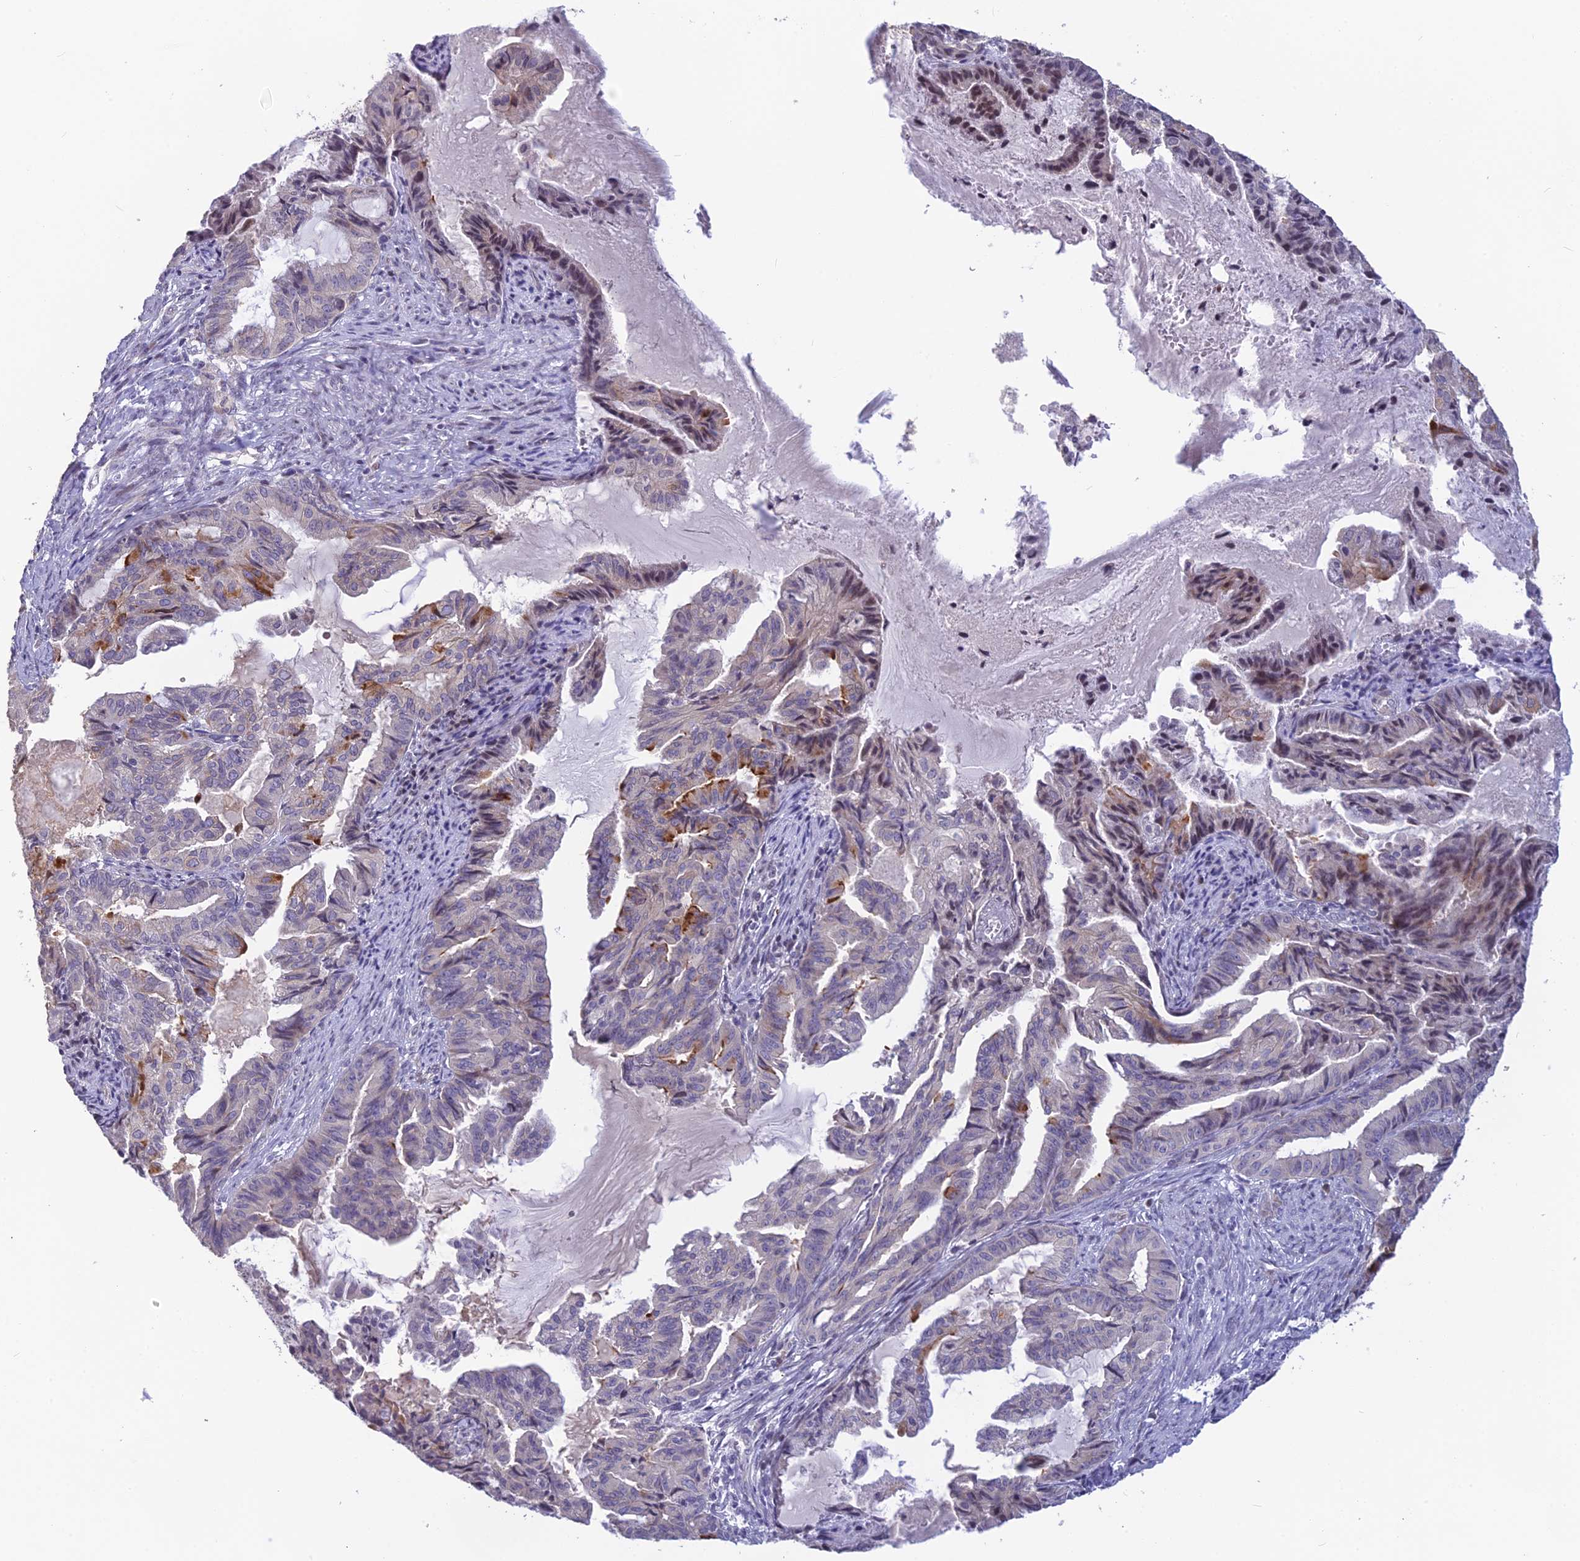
{"staining": {"intensity": "moderate", "quantity": "<25%", "location": "cytoplasmic/membranous"}, "tissue": "endometrial cancer", "cell_type": "Tumor cells", "image_type": "cancer", "snomed": [{"axis": "morphology", "description": "Adenocarcinoma, NOS"}, {"axis": "topography", "description": "Endometrium"}], "caption": "Protein analysis of adenocarcinoma (endometrial) tissue reveals moderate cytoplasmic/membranous positivity in approximately <25% of tumor cells. Using DAB (3,3'-diaminobenzidine) (brown) and hematoxylin (blue) stains, captured at high magnification using brightfield microscopy.", "gene": "TMEM134", "patient": {"sex": "female", "age": 86}}